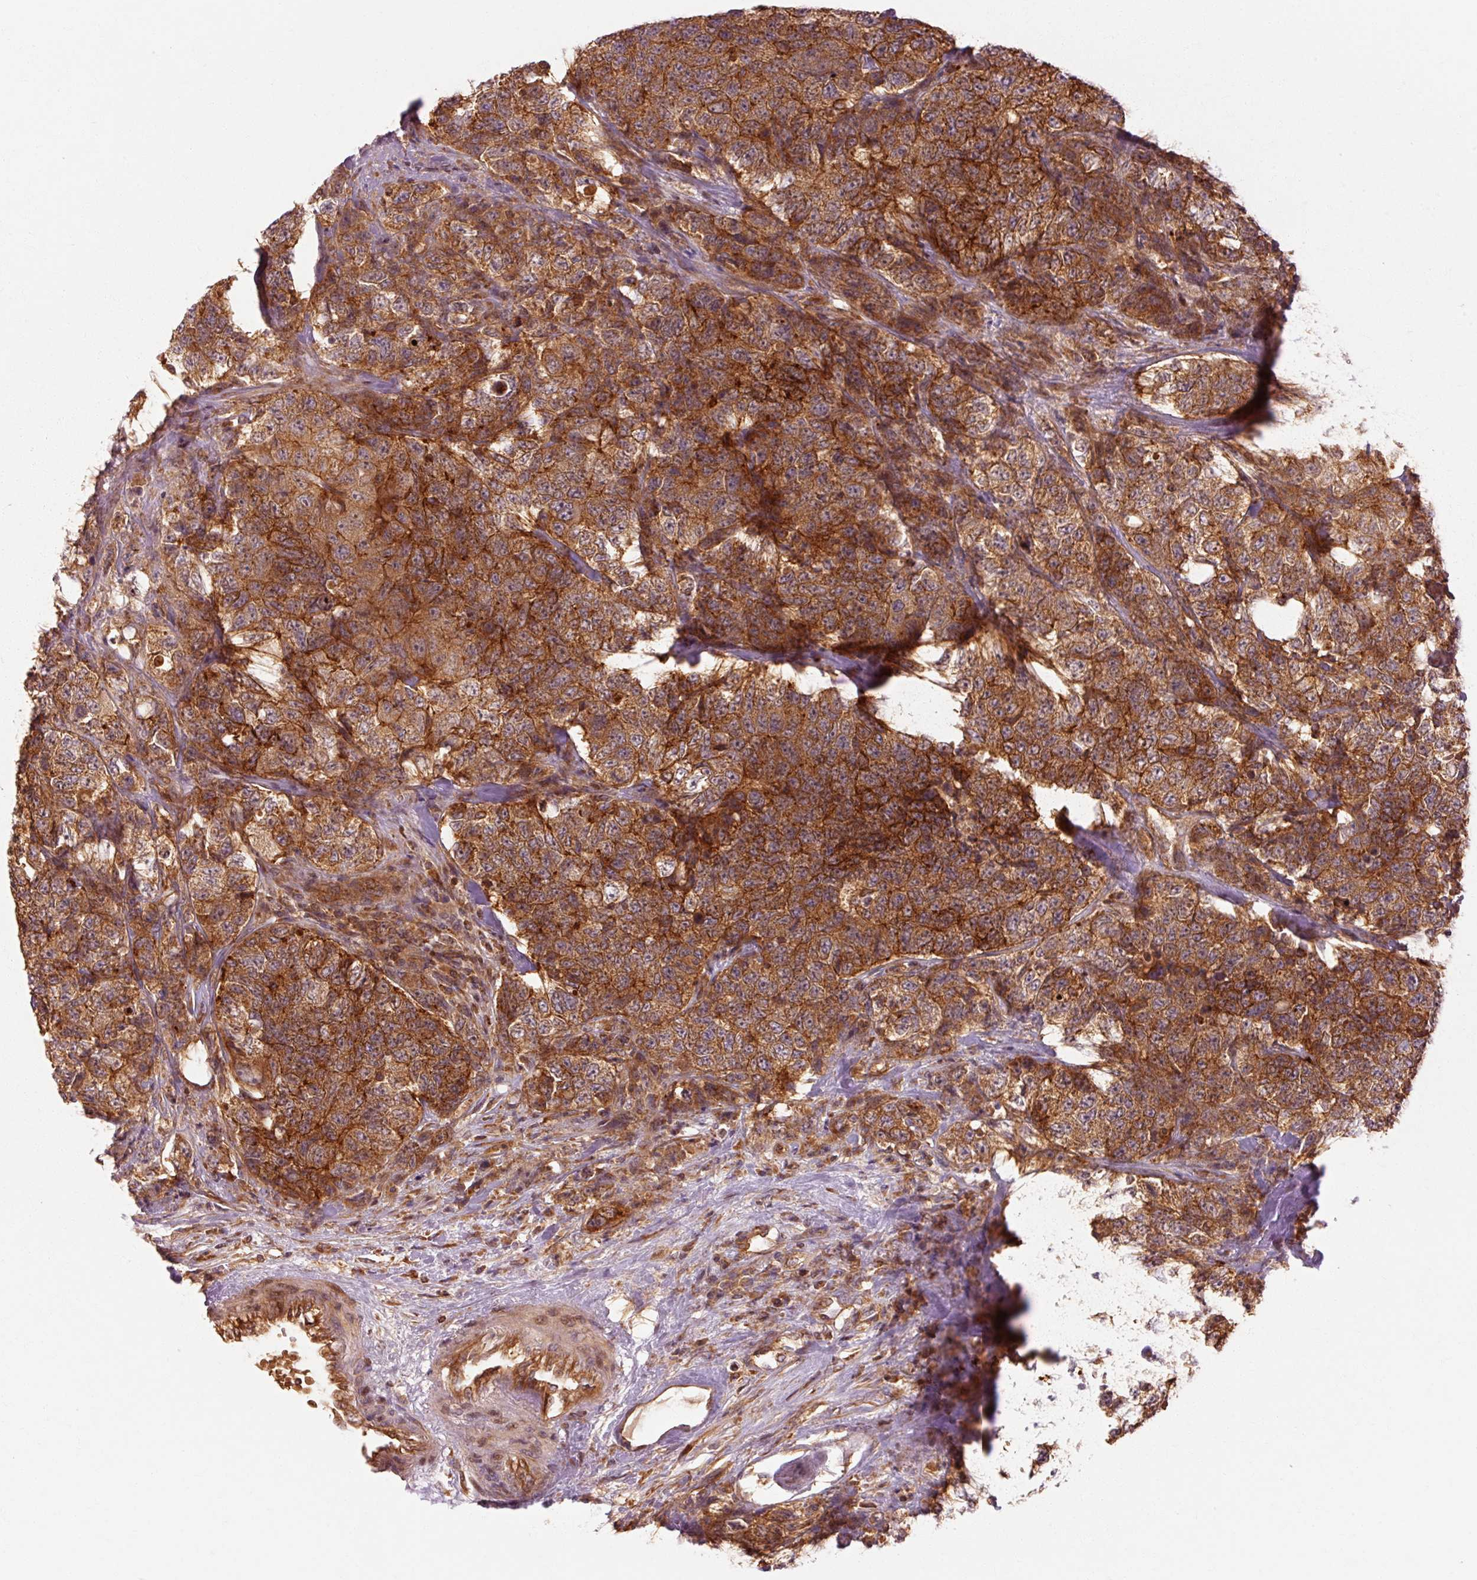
{"staining": {"intensity": "moderate", "quantity": ">75%", "location": "cytoplasmic/membranous"}, "tissue": "urothelial cancer", "cell_type": "Tumor cells", "image_type": "cancer", "snomed": [{"axis": "morphology", "description": "Urothelial carcinoma, High grade"}, {"axis": "topography", "description": "Urinary bladder"}], "caption": "An immunohistochemistry micrograph of neoplastic tissue is shown. Protein staining in brown shows moderate cytoplasmic/membranous positivity in high-grade urothelial carcinoma within tumor cells.", "gene": "CTNNA1", "patient": {"sex": "female", "age": 78}}